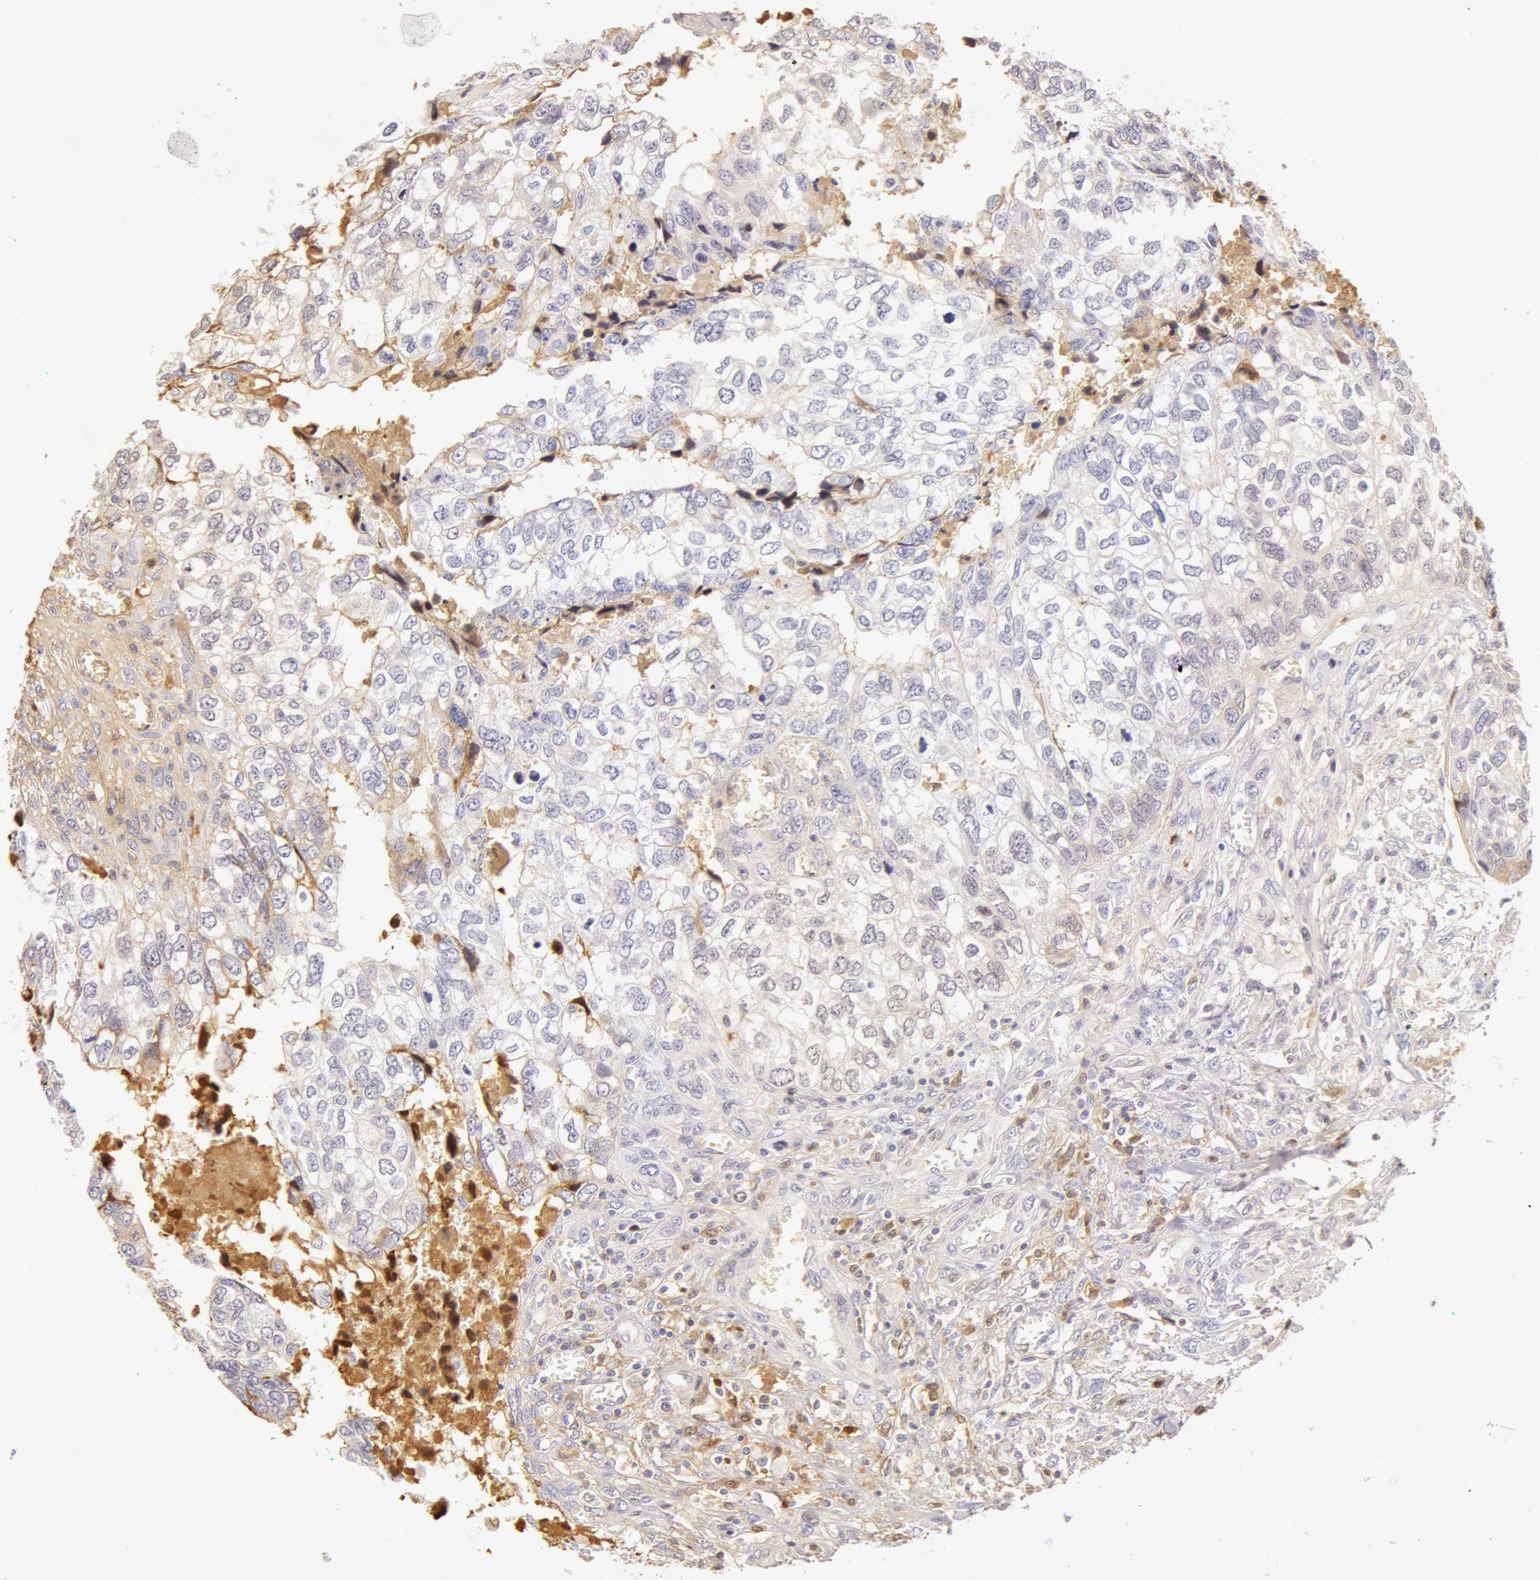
{"staining": {"intensity": "negative", "quantity": "none", "location": "none"}, "tissue": "breast cancer", "cell_type": "Tumor cells", "image_type": "cancer", "snomed": [{"axis": "morphology", "description": "Neoplasm, malignant, NOS"}, {"axis": "topography", "description": "Breast"}], "caption": "Immunohistochemical staining of human breast neoplasm (malignant) demonstrates no significant positivity in tumor cells. (DAB (3,3'-diaminobenzidine) immunohistochemistry visualized using brightfield microscopy, high magnification).", "gene": "AHSG", "patient": {"sex": "female", "age": 50}}